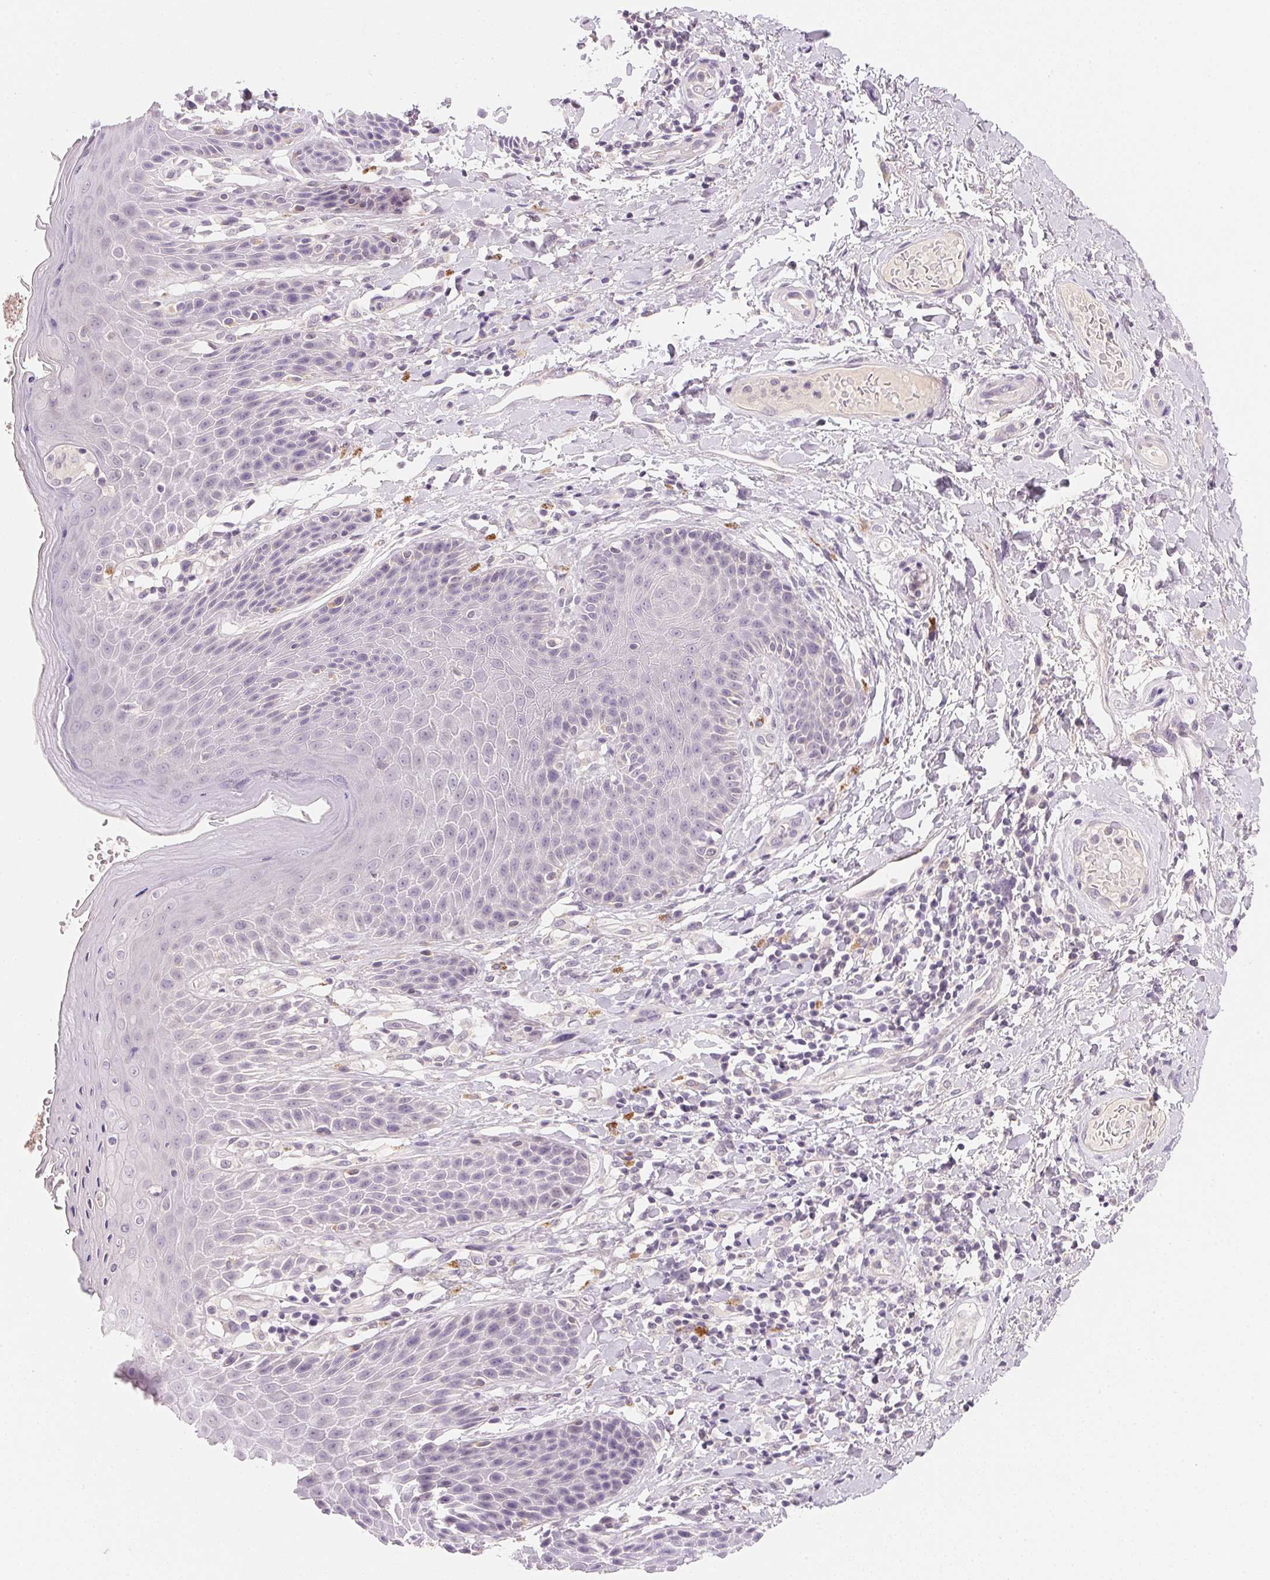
{"staining": {"intensity": "moderate", "quantity": "<25%", "location": "cytoplasmic/membranous"}, "tissue": "skin", "cell_type": "Epidermal cells", "image_type": "normal", "snomed": [{"axis": "morphology", "description": "Normal tissue, NOS"}, {"axis": "topography", "description": "Anal"}, {"axis": "topography", "description": "Peripheral nerve tissue"}], "caption": "Skin was stained to show a protein in brown. There is low levels of moderate cytoplasmic/membranous expression in approximately <25% of epidermal cells. (DAB IHC with brightfield microscopy, high magnification).", "gene": "MCOLN3", "patient": {"sex": "male", "age": 51}}